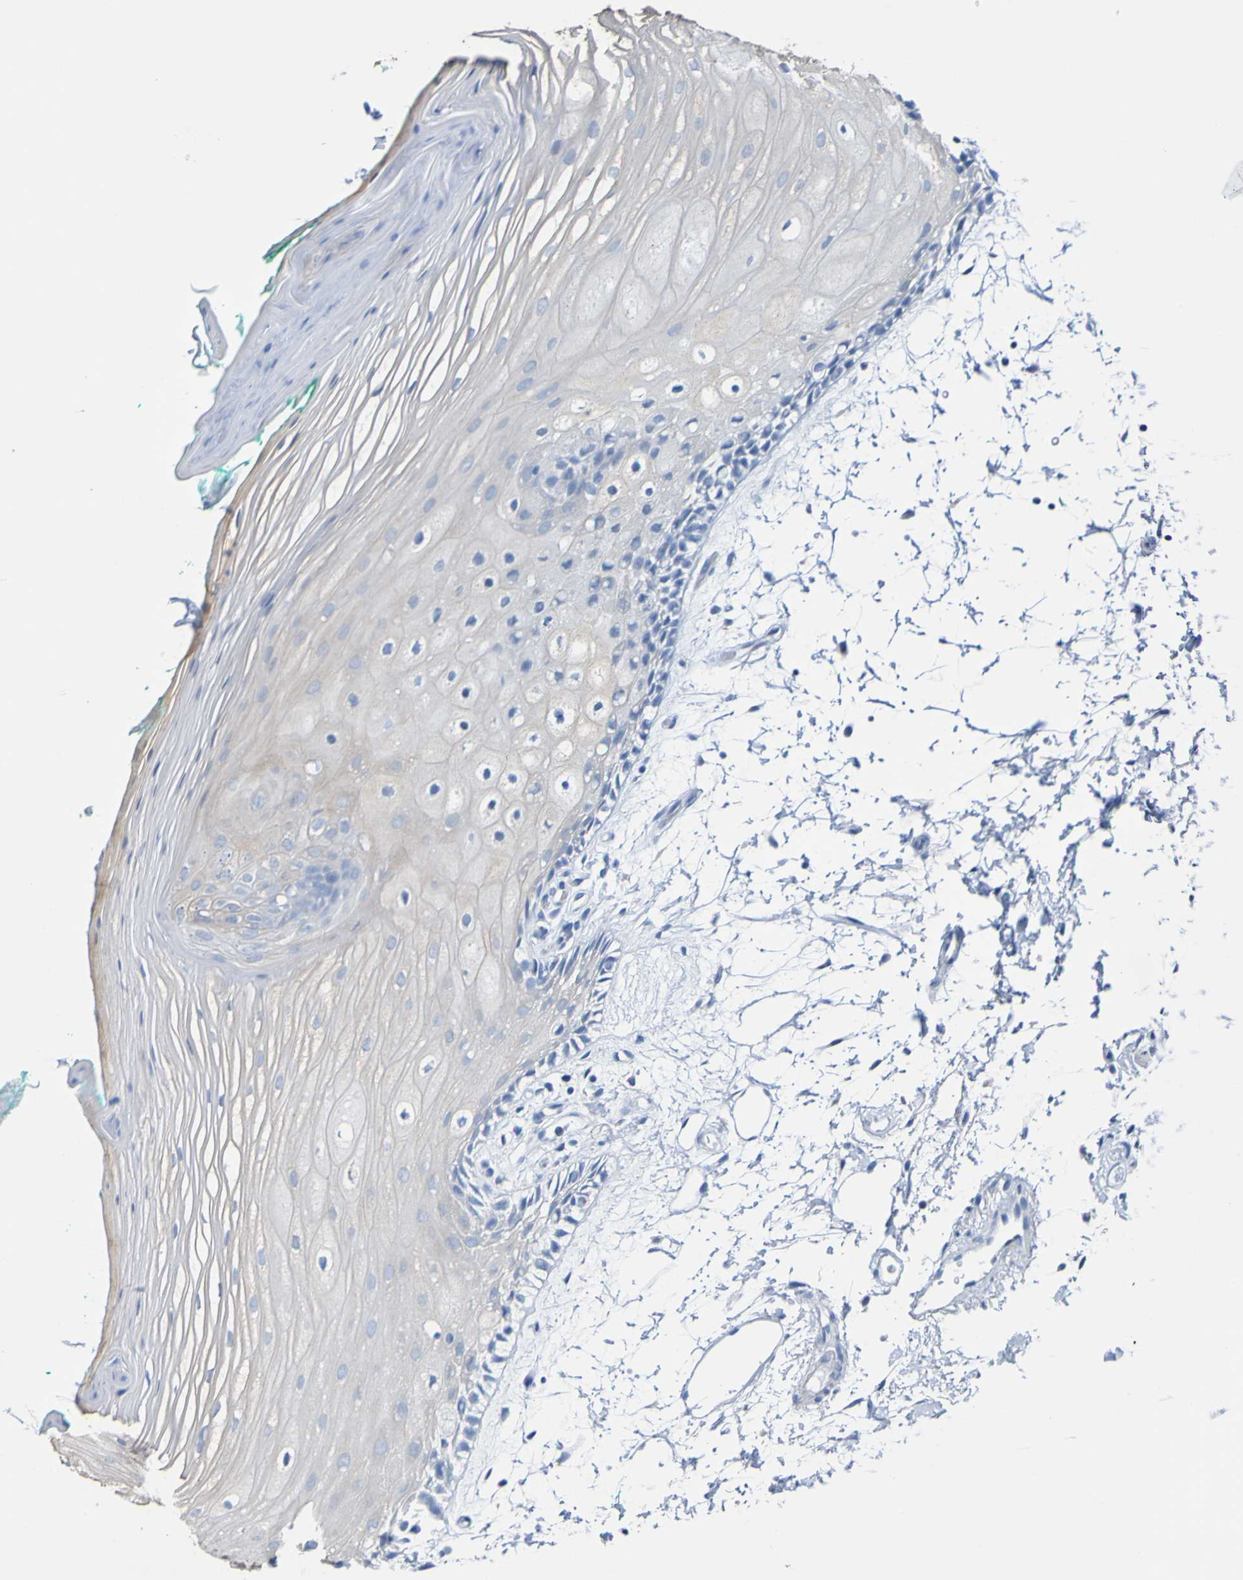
{"staining": {"intensity": "negative", "quantity": "none", "location": "none"}, "tissue": "oral mucosa", "cell_type": "Squamous epithelial cells", "image_type": "normal", "snomed": [{"axis": "morphology", "description": "Normal tissue, NOS"}, {"axis": "topography", "description": "Skeletal muscle"}, {"axis": "topography", "description": "Oral tissue"}, {"axis": "topography", "description": "Peripheral nerve tissue"}], "caption": "High power microscopy photomicrograph of an immunohistochemistry (IHC) image of unremarkable oral mucosa, revealing no significant staining in squamous epithelial cells.", "gene": "ACMSD", "patient": {"sex": "female", "age": 84}}